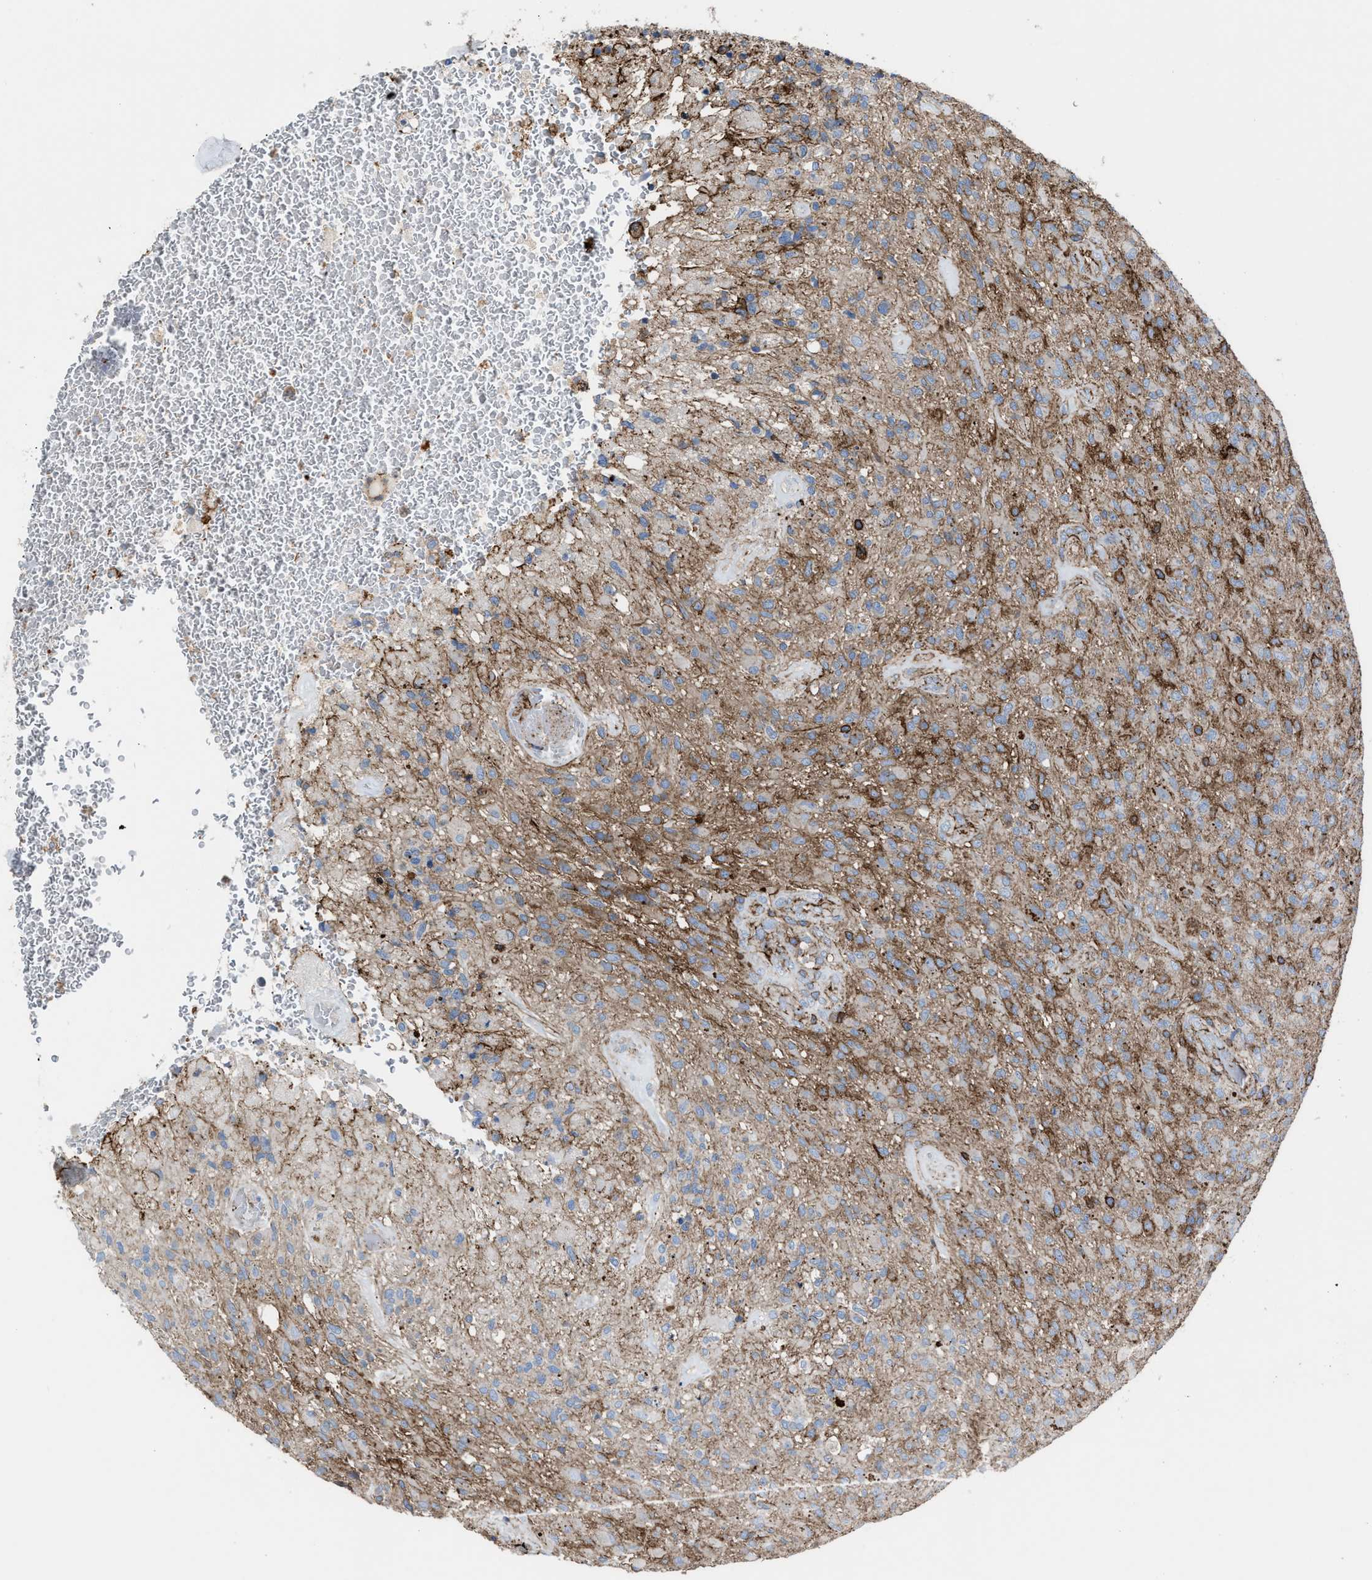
{"staining": {"intensity": "weak", "quantity": ">75%", "location": "cytoplasmic/membranous"}, "tissue": "glioma", "cell_type": "Tumor cells", "image_type": "cancer", "snomed": [{"axis": "morphology", "description": "Glioma, malignant, High grade"}, {"axis": "topography", "description": "Brain"}], "caption": "Glioma stained with immunohistochemistry demonstrates weak cytoplasmic/membranous expression in approximately >75% of tumor cells.", "gene": "AGPAT2", "patient": {"sex": "male", "age": 71}}